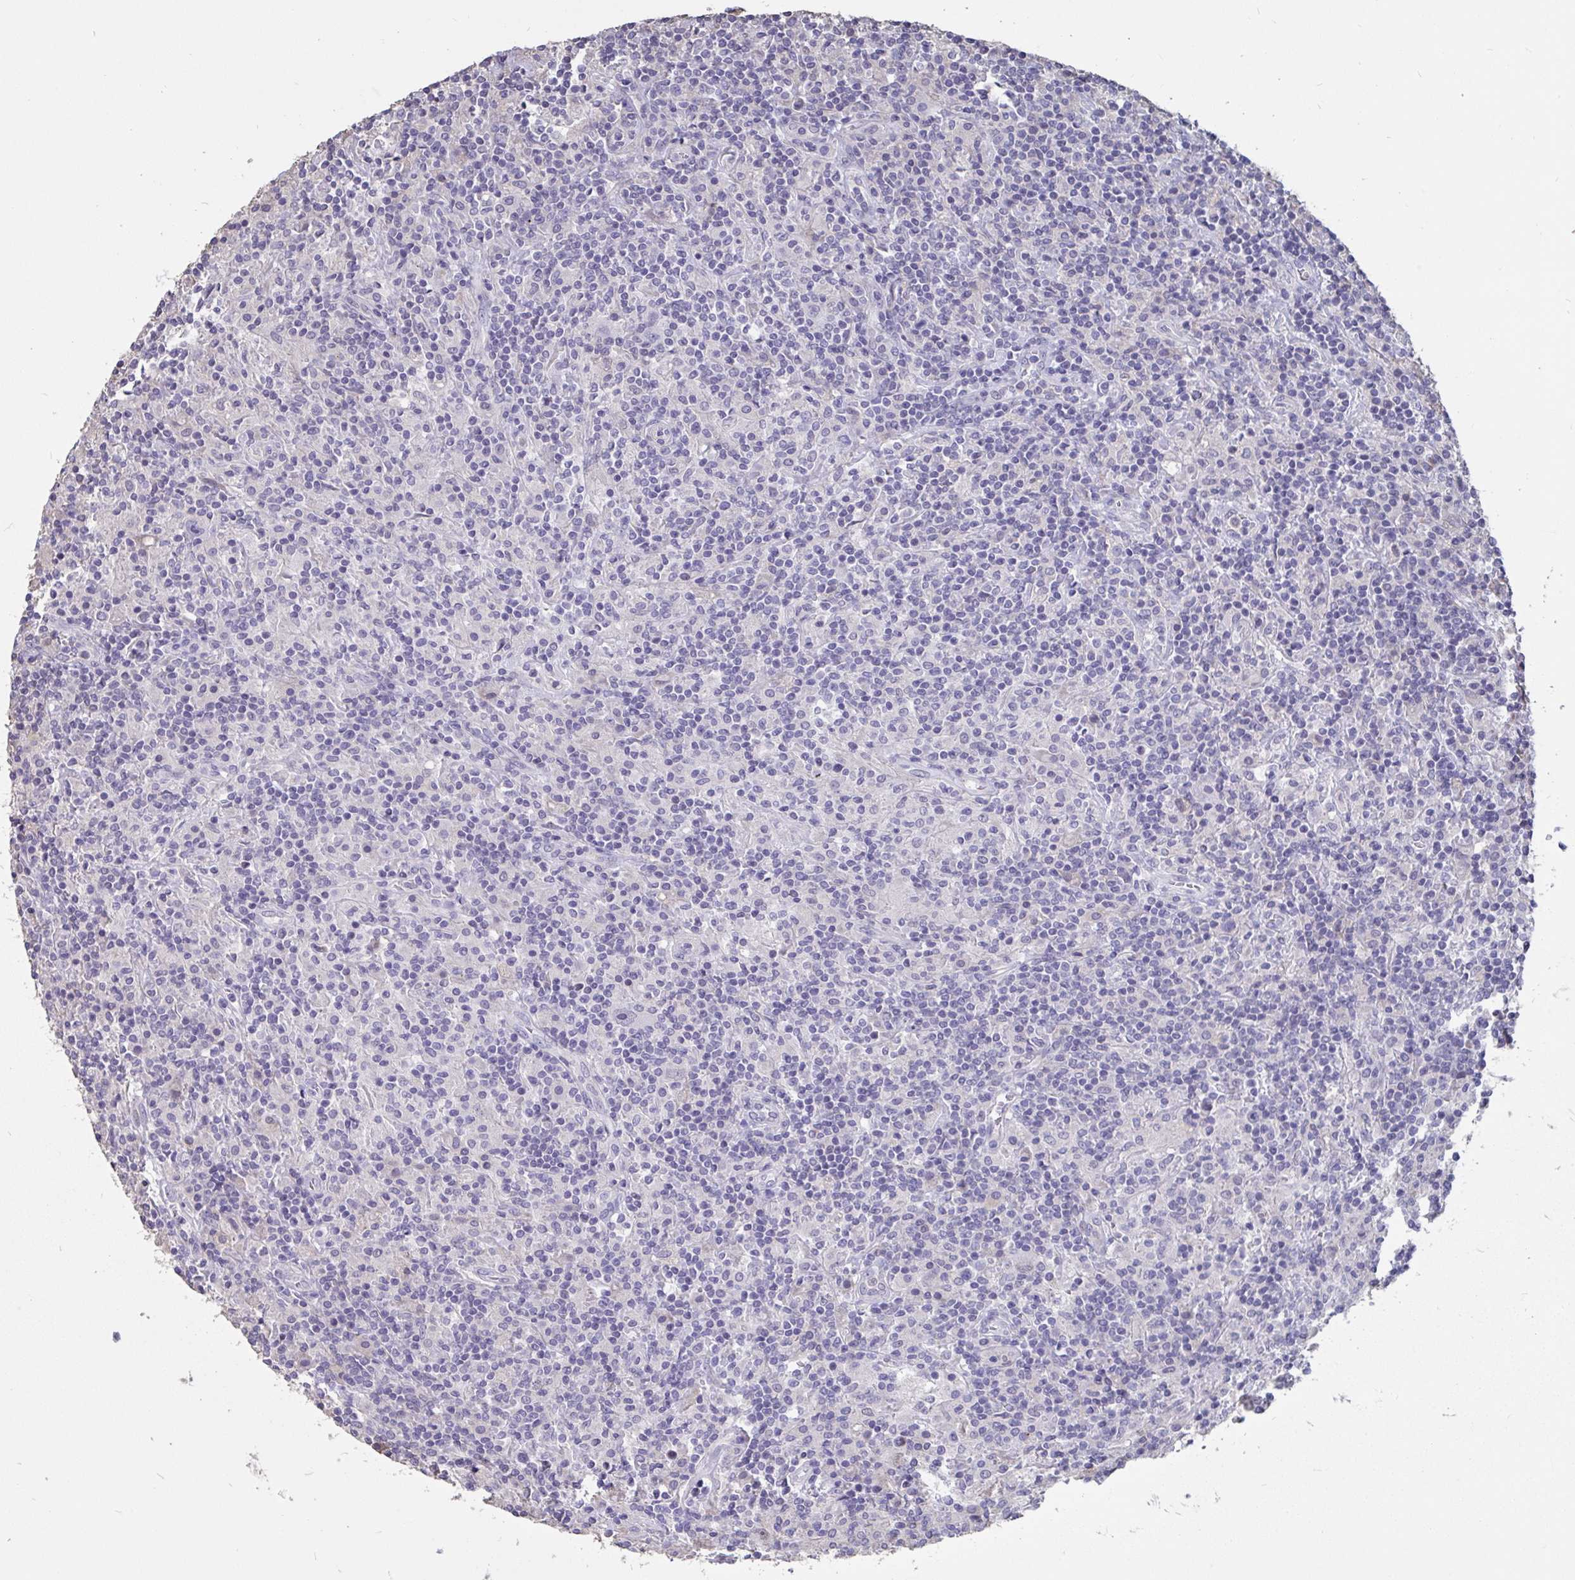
{"staining": {"intensity": "moderate", "quantity": "25%-75%", "location": "nuclear"}, "tissue": "lymphoma", "cell_type": "Tumor cells", "image_type": "cancer", "snomed": [{"axis": "morphology", "description": "Hodgkin's disease, NOS"}, {"axis": "topography", "description": "Lymph node"}], "caption": "Immunohistochemical staining of human lymphoma exhibits medium levels of moderate nuclear protein staining in about 25%-75% of tumor cells. (IHC, brightfield microscopy, high magnification).", "gene": "DDX39A", "patient": {"sex": "male", "age": 70}}